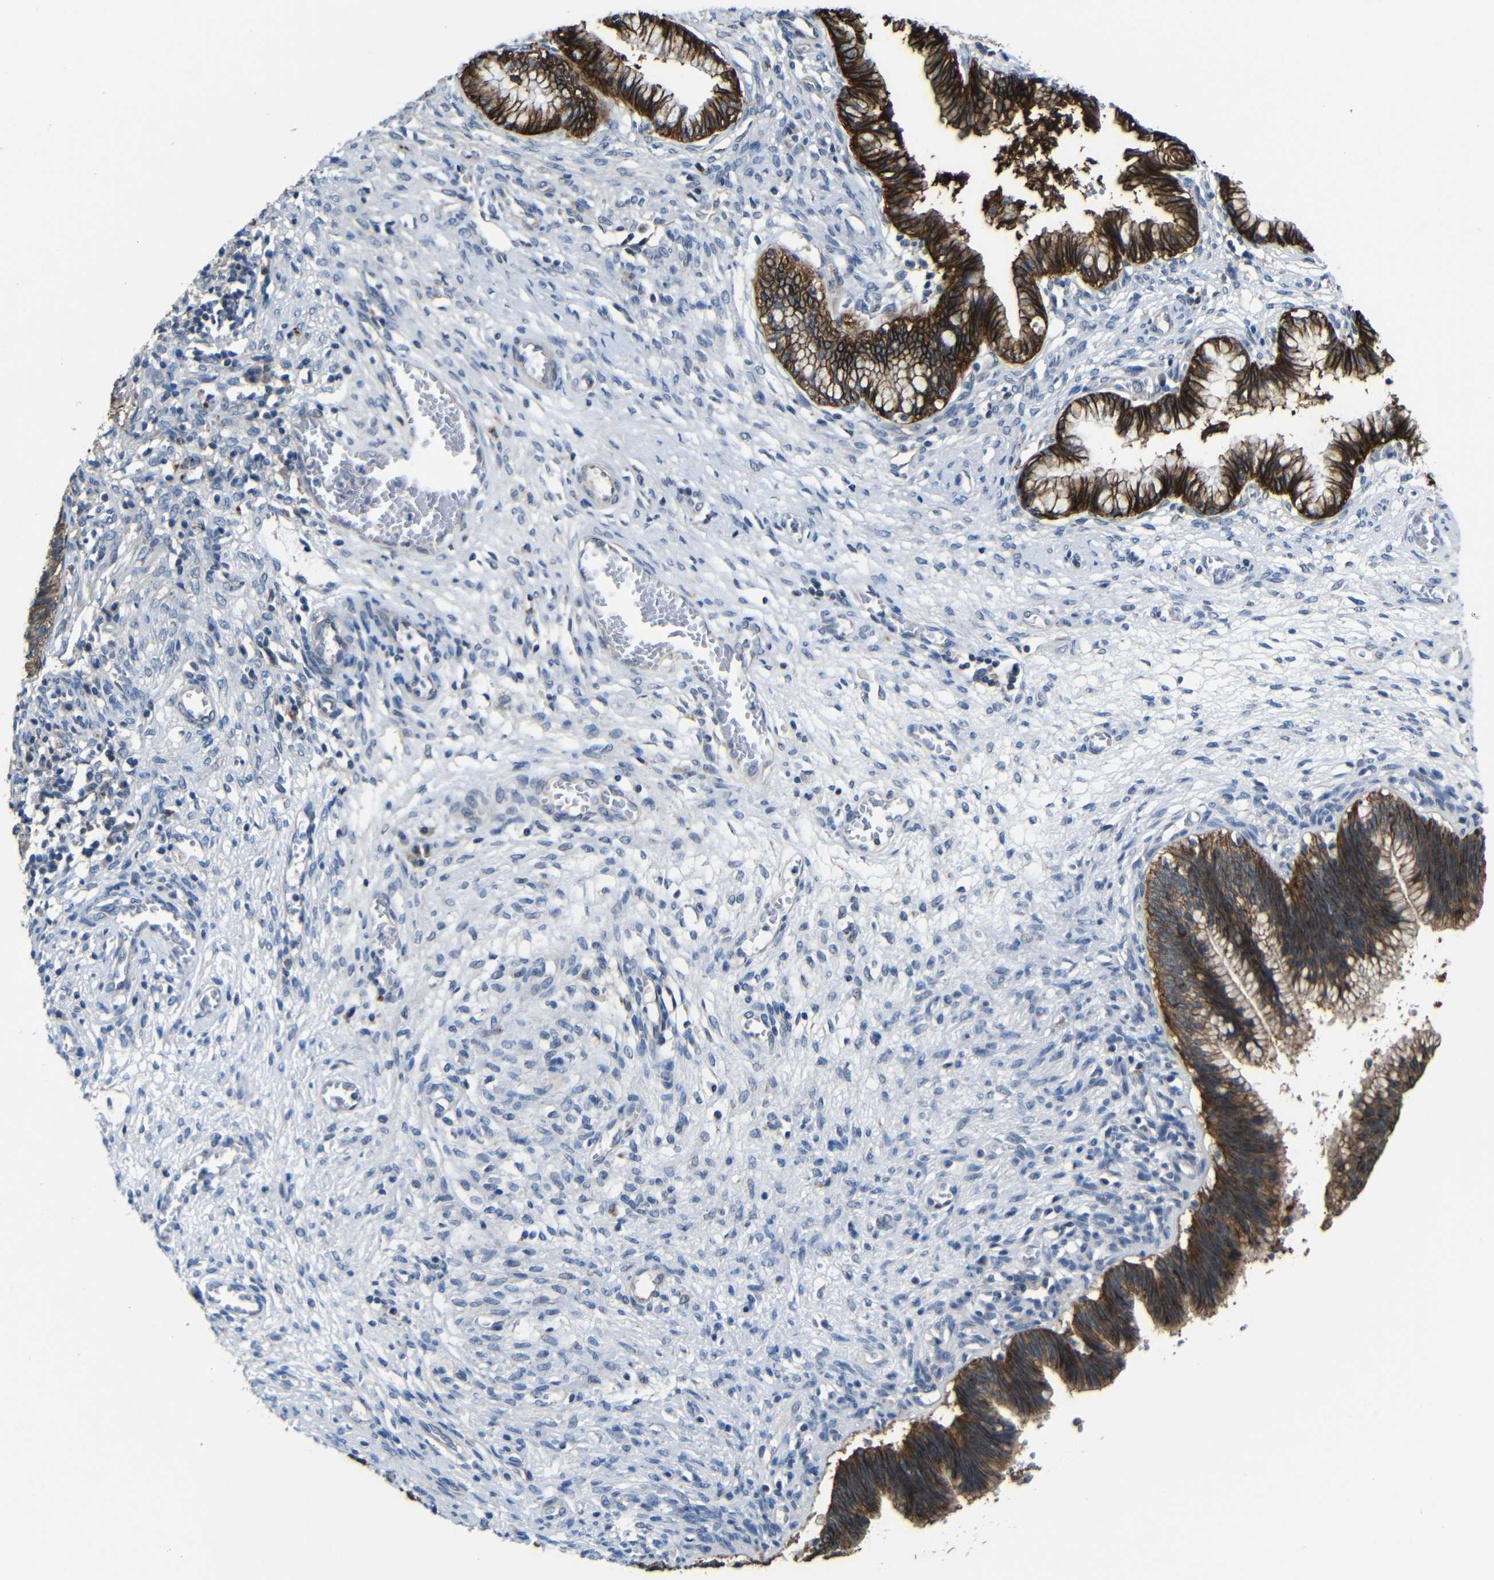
{"staining": {"intensity": "strong", "quantity": ">75%", "location": "cytoplasmic/membranous"}, "tissue": "cervical cancer", "cell_type": "Tumor cells", "image_type": "cancer", "snomed": [{"axis": "morphology", "description": "Adenocarcinoma, NOS"}, {"axis": "topography", "description": "Cervix"}], "caption": "Protein analysis of cervical adenocarcinoma tissue shows strong cytoplasmic/membranous positivity in approximately >75% of tumor cells. The staining is performed using DAB (3,3'-diaminobenzidine) brown chromogen to label protein expression. The nuclei are counter-stained blue using hematoxylin.", "gene": "ZNF90", "patient": {"sex": "female", "age": 44}}